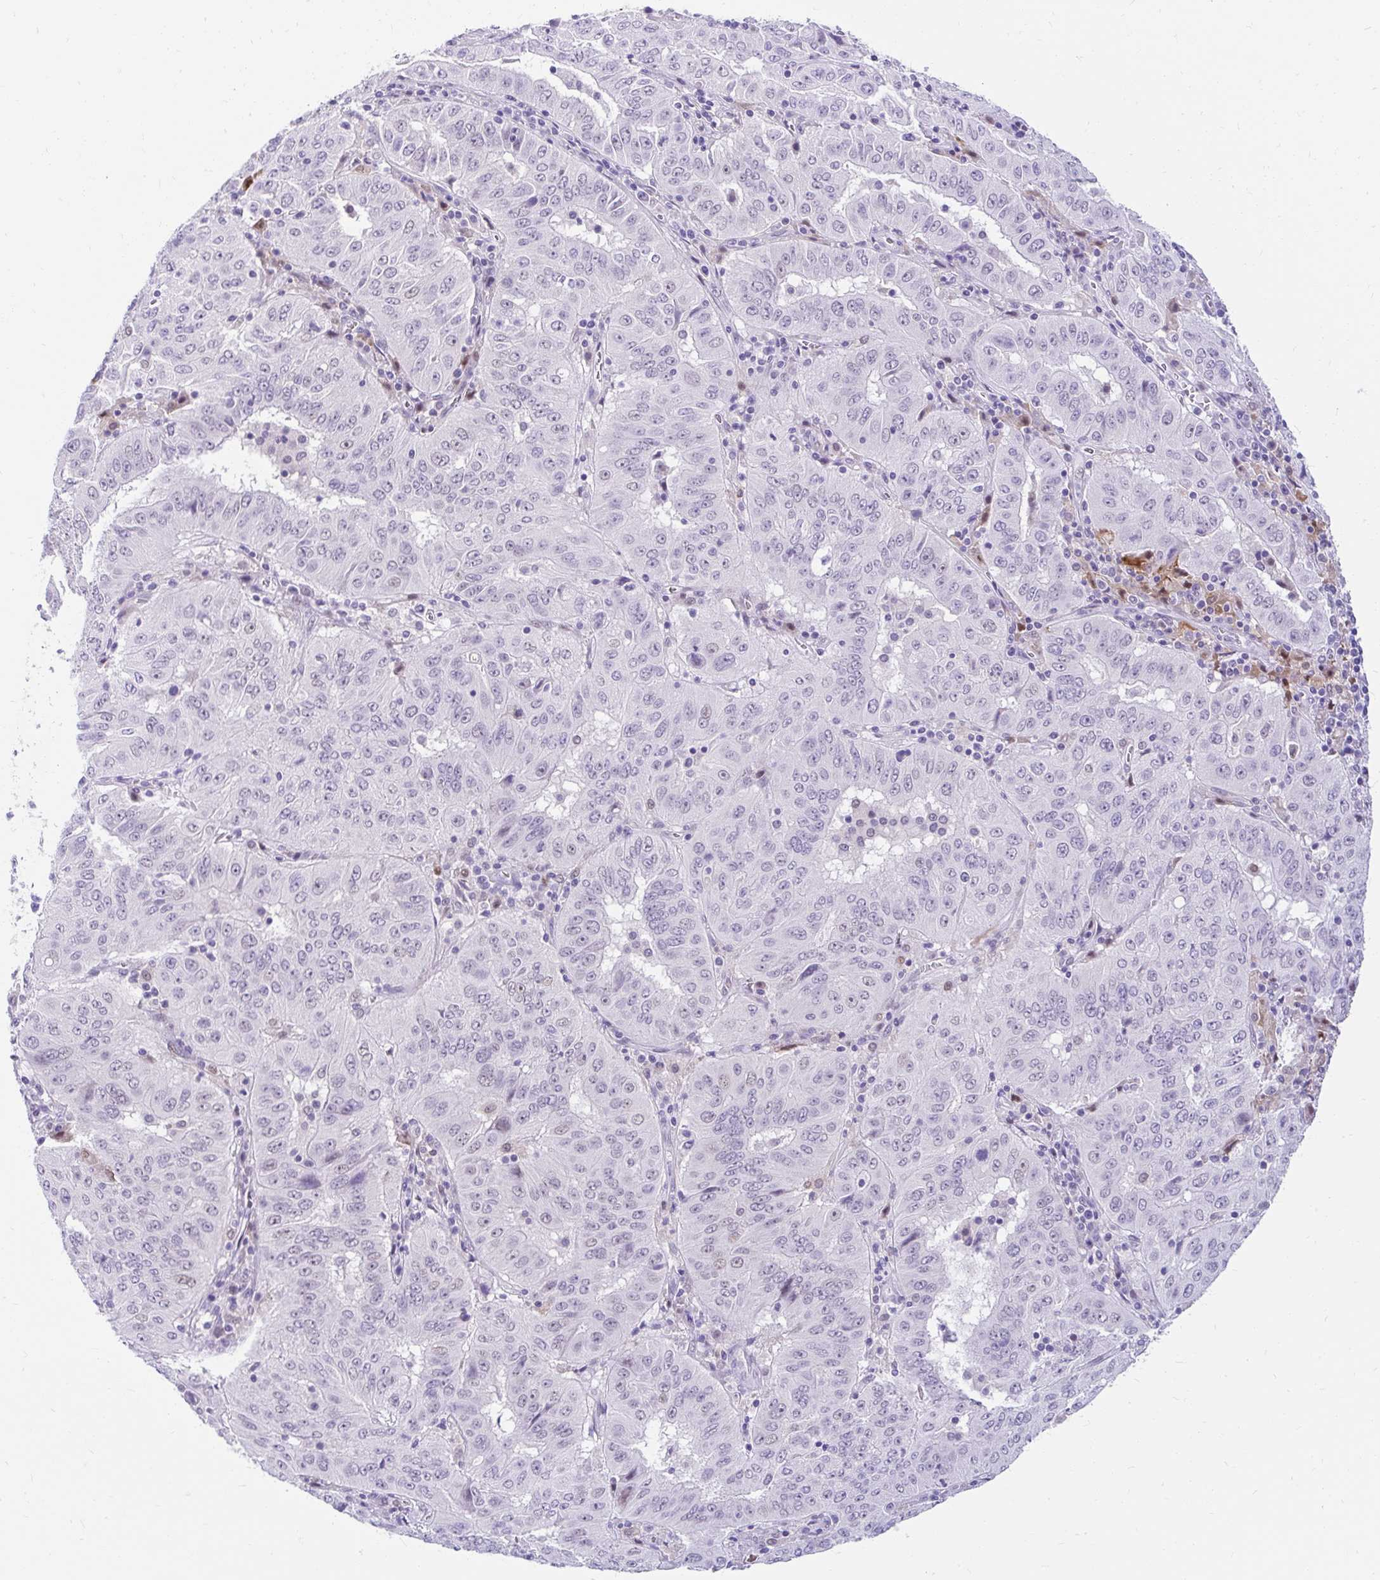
{"staining": {"intensity": "negative", "quantity": "none", "location": "none"}, "tissue": "pancreatic cancer", "cell_type": "Tumor cells", "image_type": "cancer", "snomed": [{"axis": "morphology", "description": "Adenocarcinoma, NOS"}, {"axis": "topography", "description": "Pancreas"}], "caption": "High power microscopy micrograph of an immunohistochemistry image of pancreatic adenocarcinoma, revealing no significant expression in tumor cells.", "gene": "GLB1L2", "patient": {"sex": "male", "age": 63}}